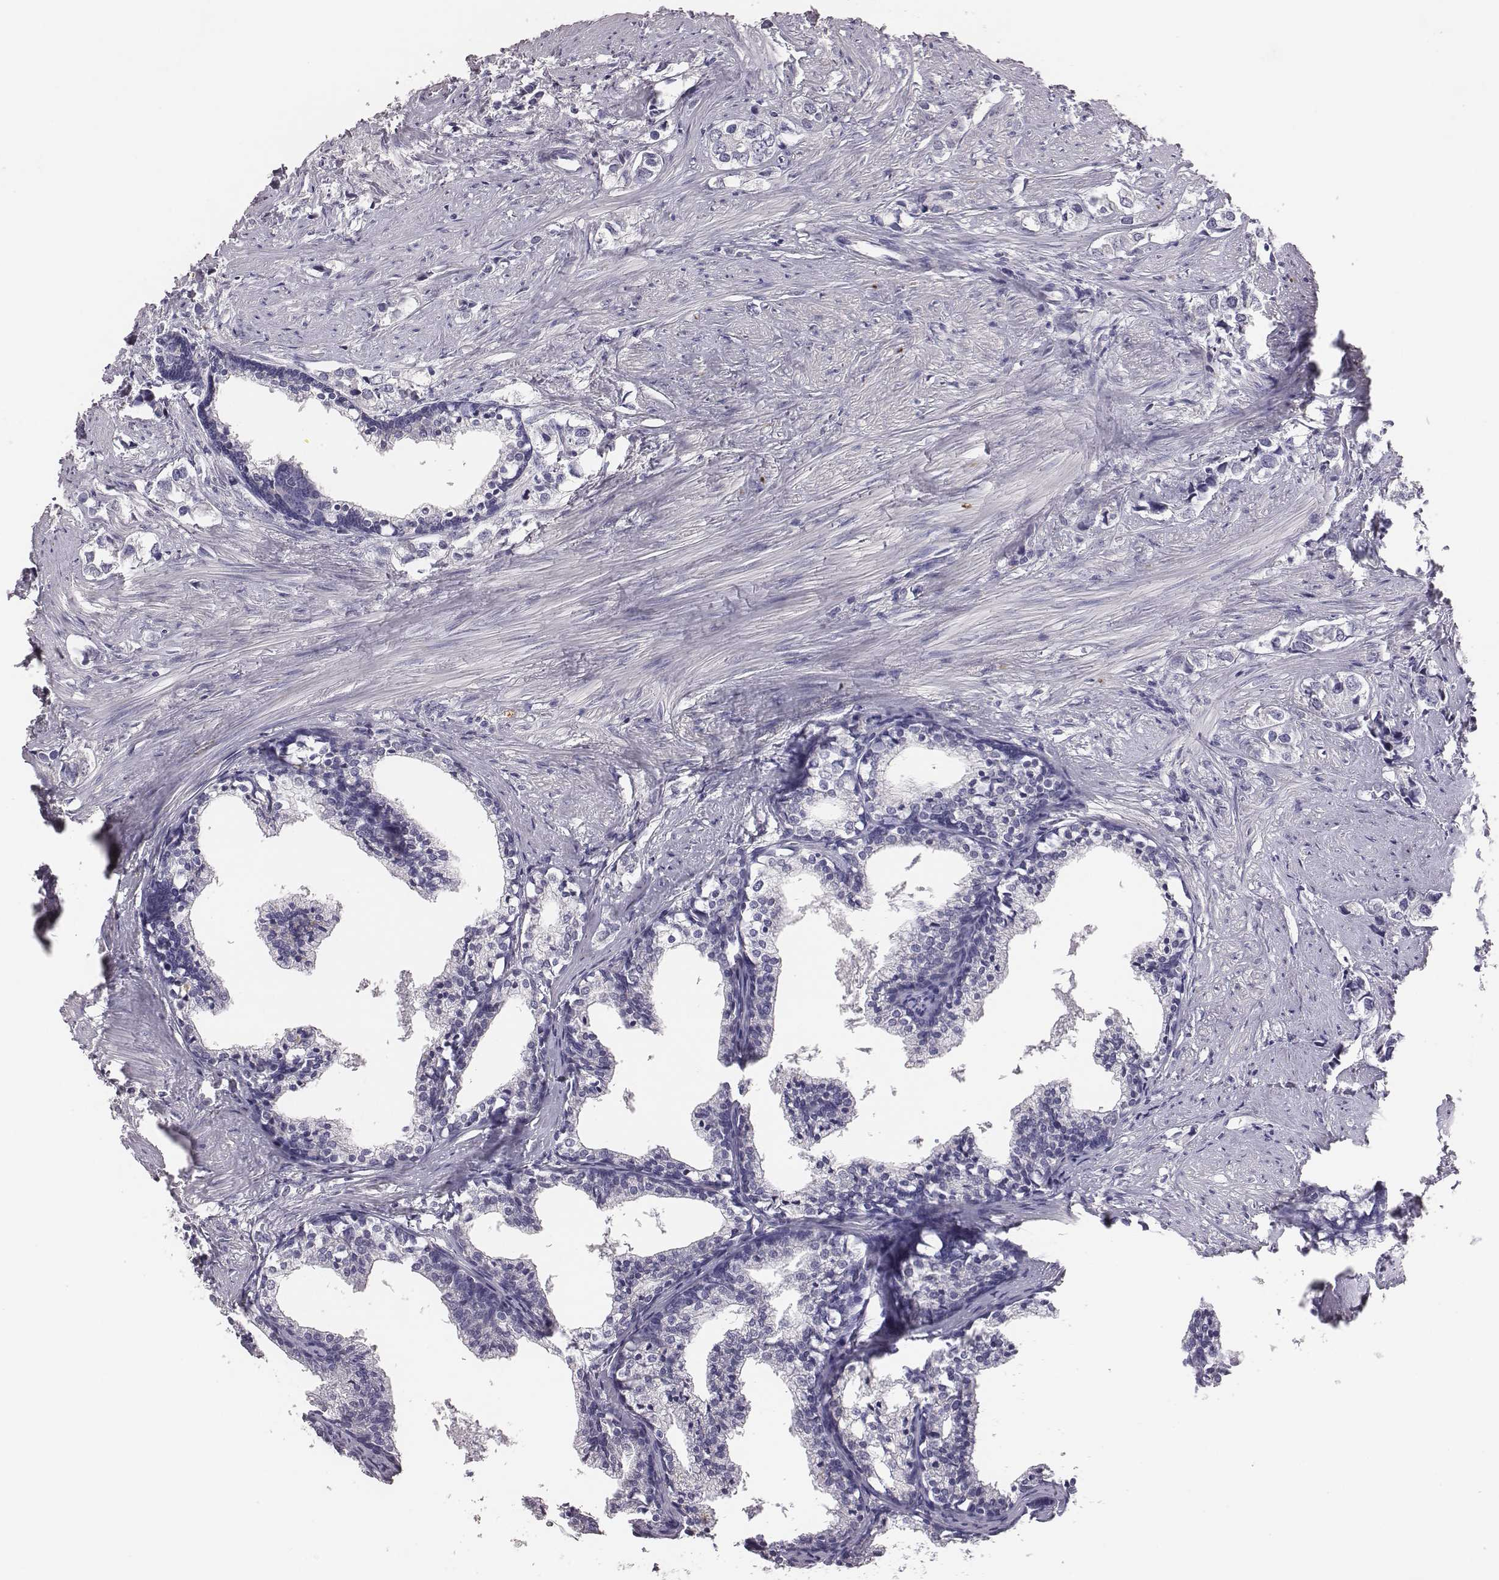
{"staining": {"intensity": "negative", "quantity": "none", "location": "none"}, "tissue": "prostate cancer", "cell_type": "Tumor cells", "image_type": "cancer", "snomed": [{"axis": "morphology", "description": "Adenocarcinoma, NOS"}, {"axis": "topography", "description": "Prostate and seminal vesicle, NOS"}], "caption": "This is an immunohistochemistry image of human prostate cancer. There is no positivity in tumor cells.", "gene": "EN1", "patient": {"sex": "male", "age": 63}}